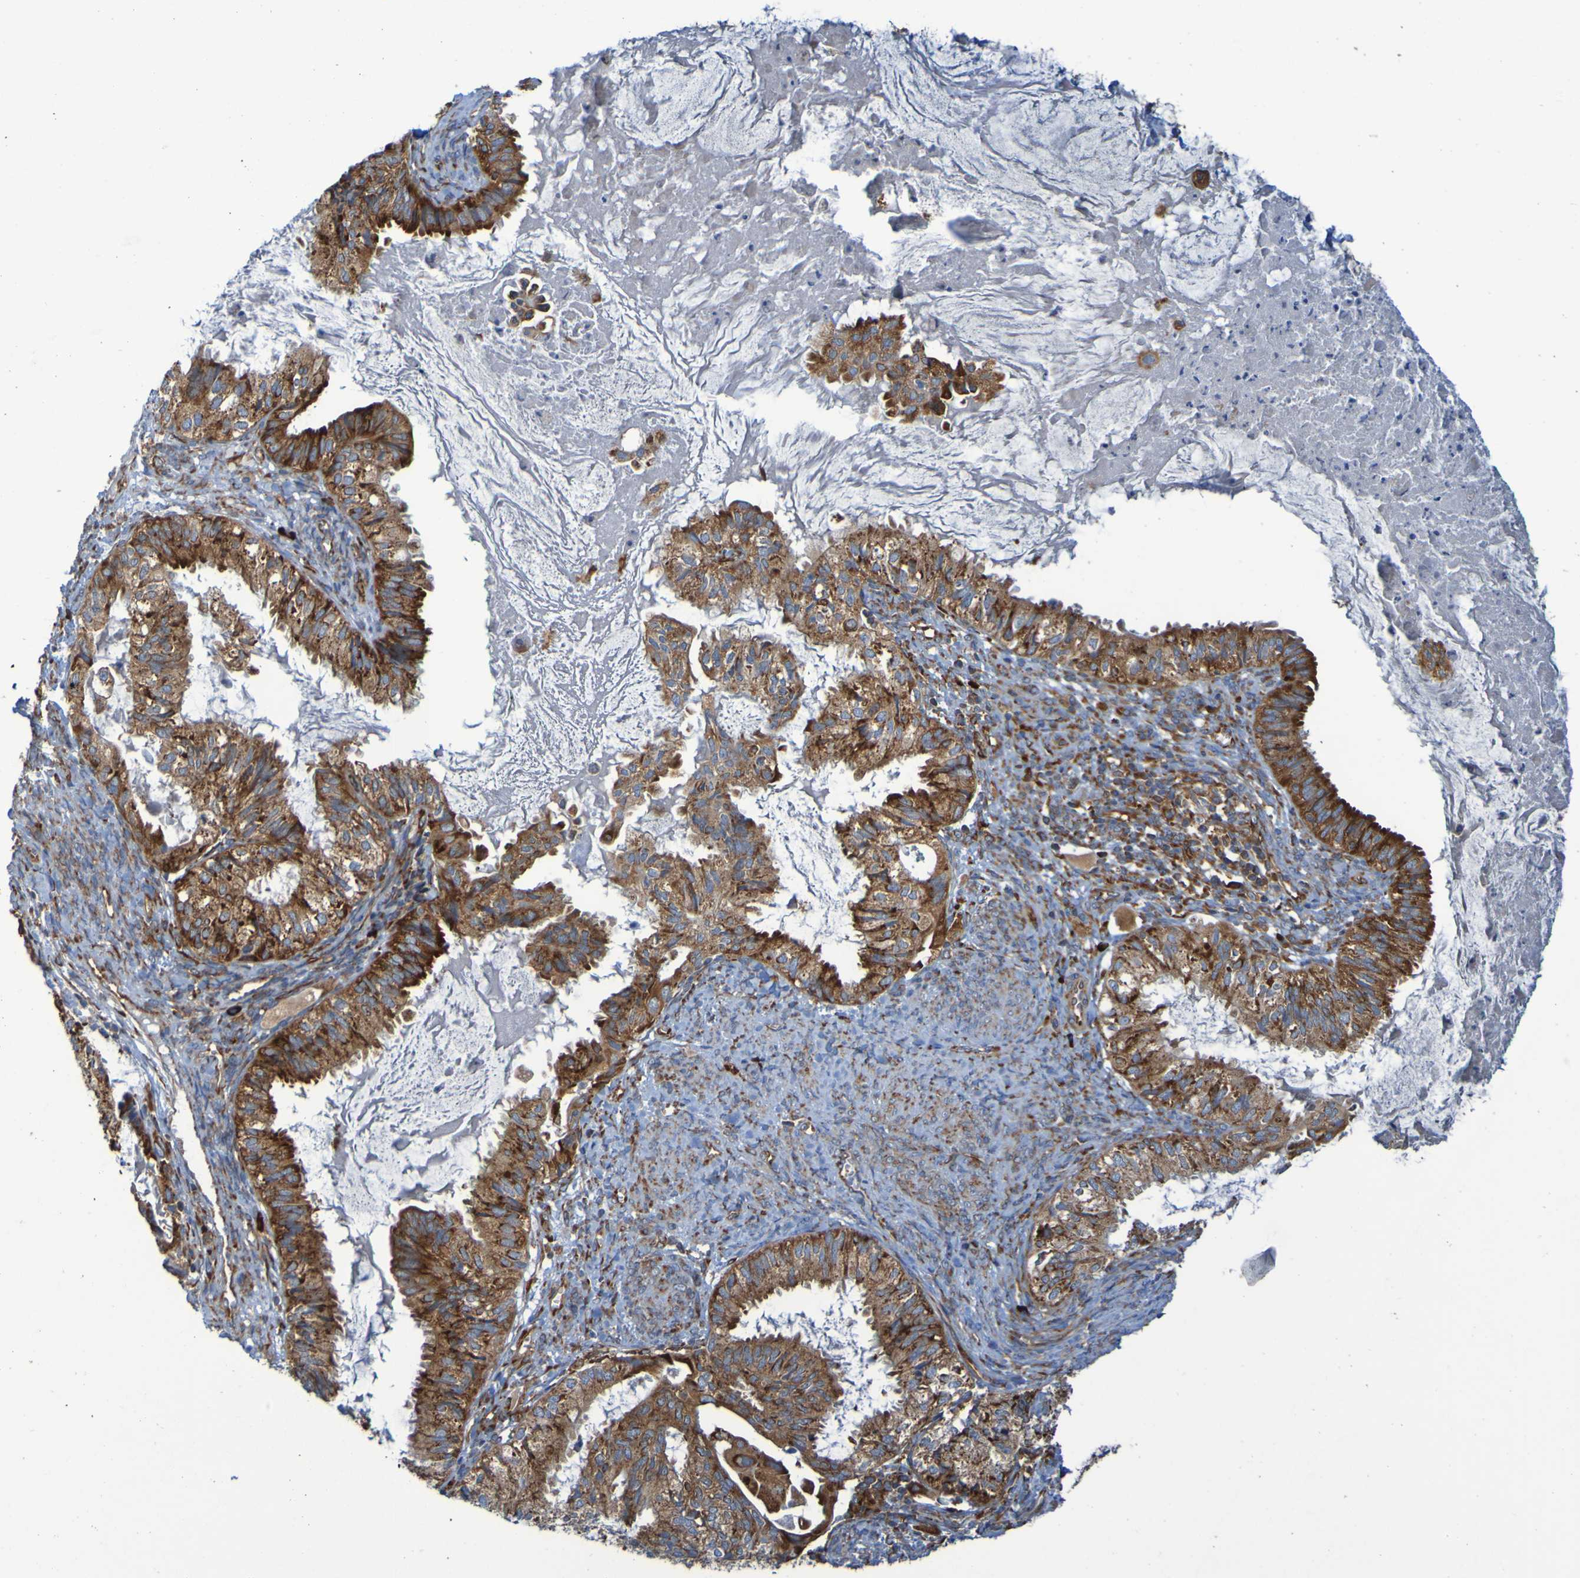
{"staining": {"intensity": "strong", "quantity": ">75%", "location": "cytoplasmic/membranous"}, "tissue": "cervical cancer", "cell_type": "Tumor cells", "image_type": "cancer", "snomed": [{"axis": "morphology", "description": "Normal tissue, NOS"}, {"axis": "morphology", "description": "Adenocarcinoma, NOS"}, {"axis": "topography", "description": "Cervix"}, {"axis": "topography", "description": "Endometrium"}], "caption": "There is high levels of strong cytoplasmic/membranous expression in tumor cells of cervical cancer, as demonstrated by immunohistochemical staining (brown color).", "gene": "RPL10", "patient": {"sex": "female", "age": 86}}